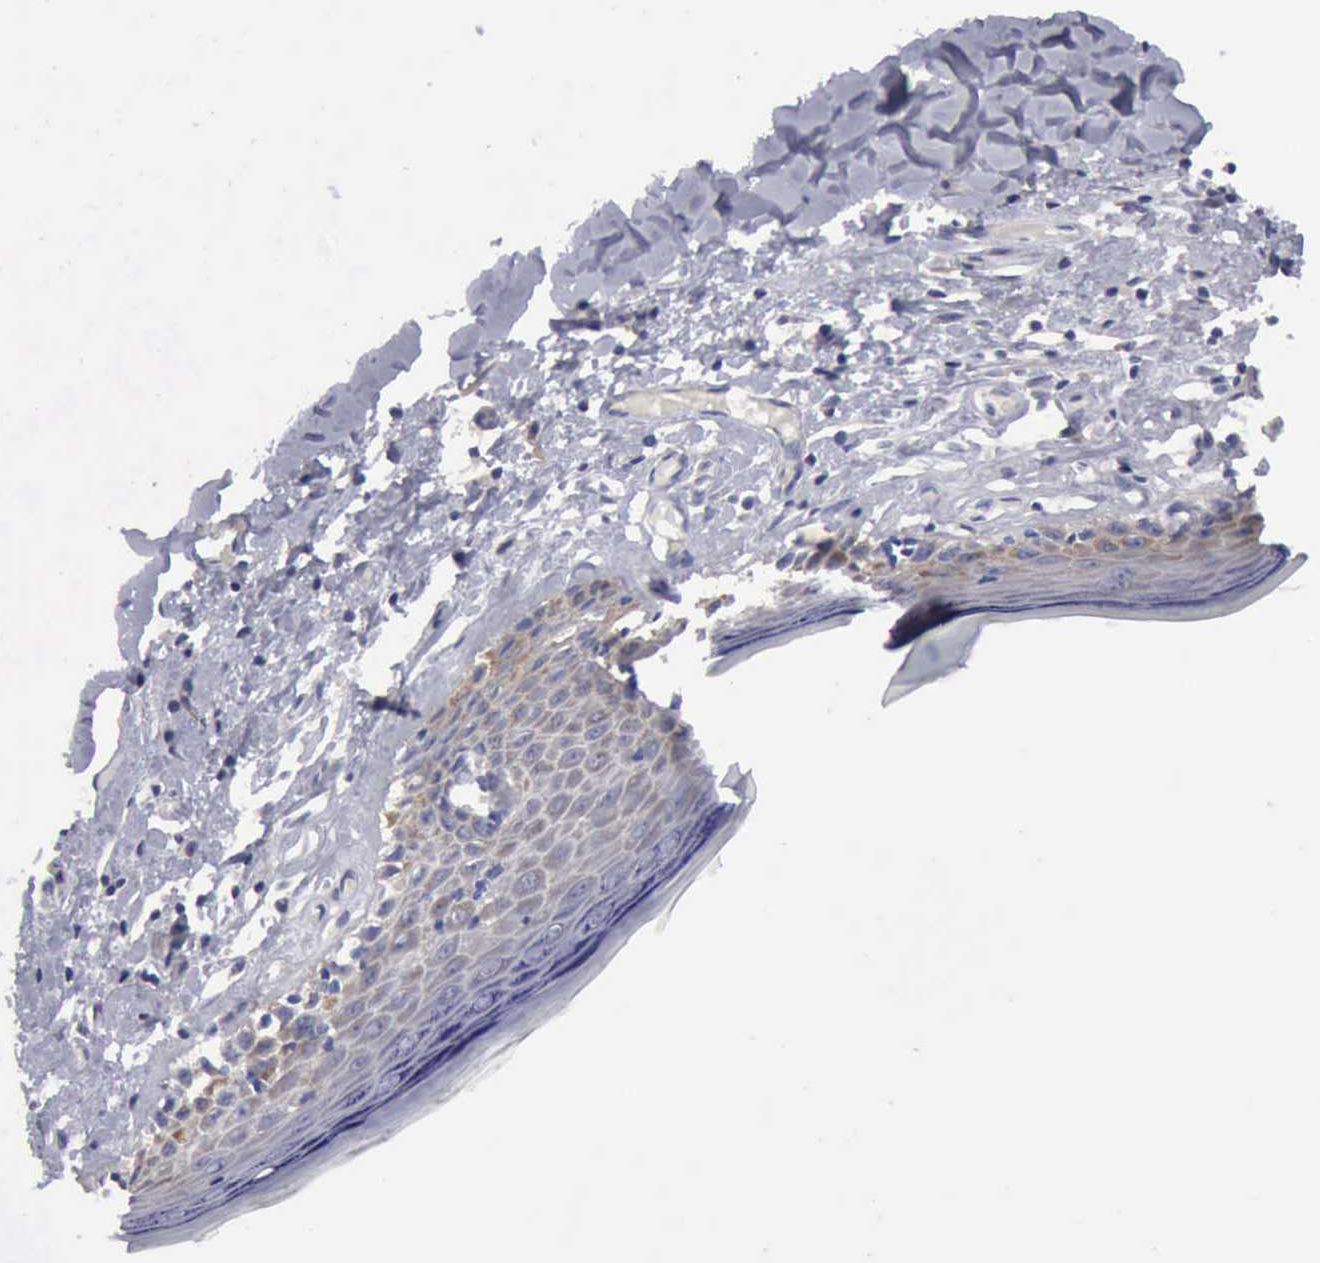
{"staining": {"intensity": "weak", "quantity": "<25%", "location": "cytoplasmic/membranous"}, "tissue": "skin", "cell_type": "Epidermal cells", "image_type": "normal", "snomed": [{"axis": "morphology", "description": "Normal tissue, NOS"}, {"axis": "topography", "description": "Vascular tissue"}, {"axis": "topography", "description": "Vulva"}, {"axis": "topography", "description": "Peripheral nerve tissue"}], "caption": "Epidermal cells show no significant staining in normal skin. (Stains: DAB (3,3'-diaminobenzidine) immunohistochemistry with hematoxylin counter stain, Microscopy: brightfield microscopy at high magnification).", "gene": "TXLNG", "patient": {"sex": "female", "age": 86}}